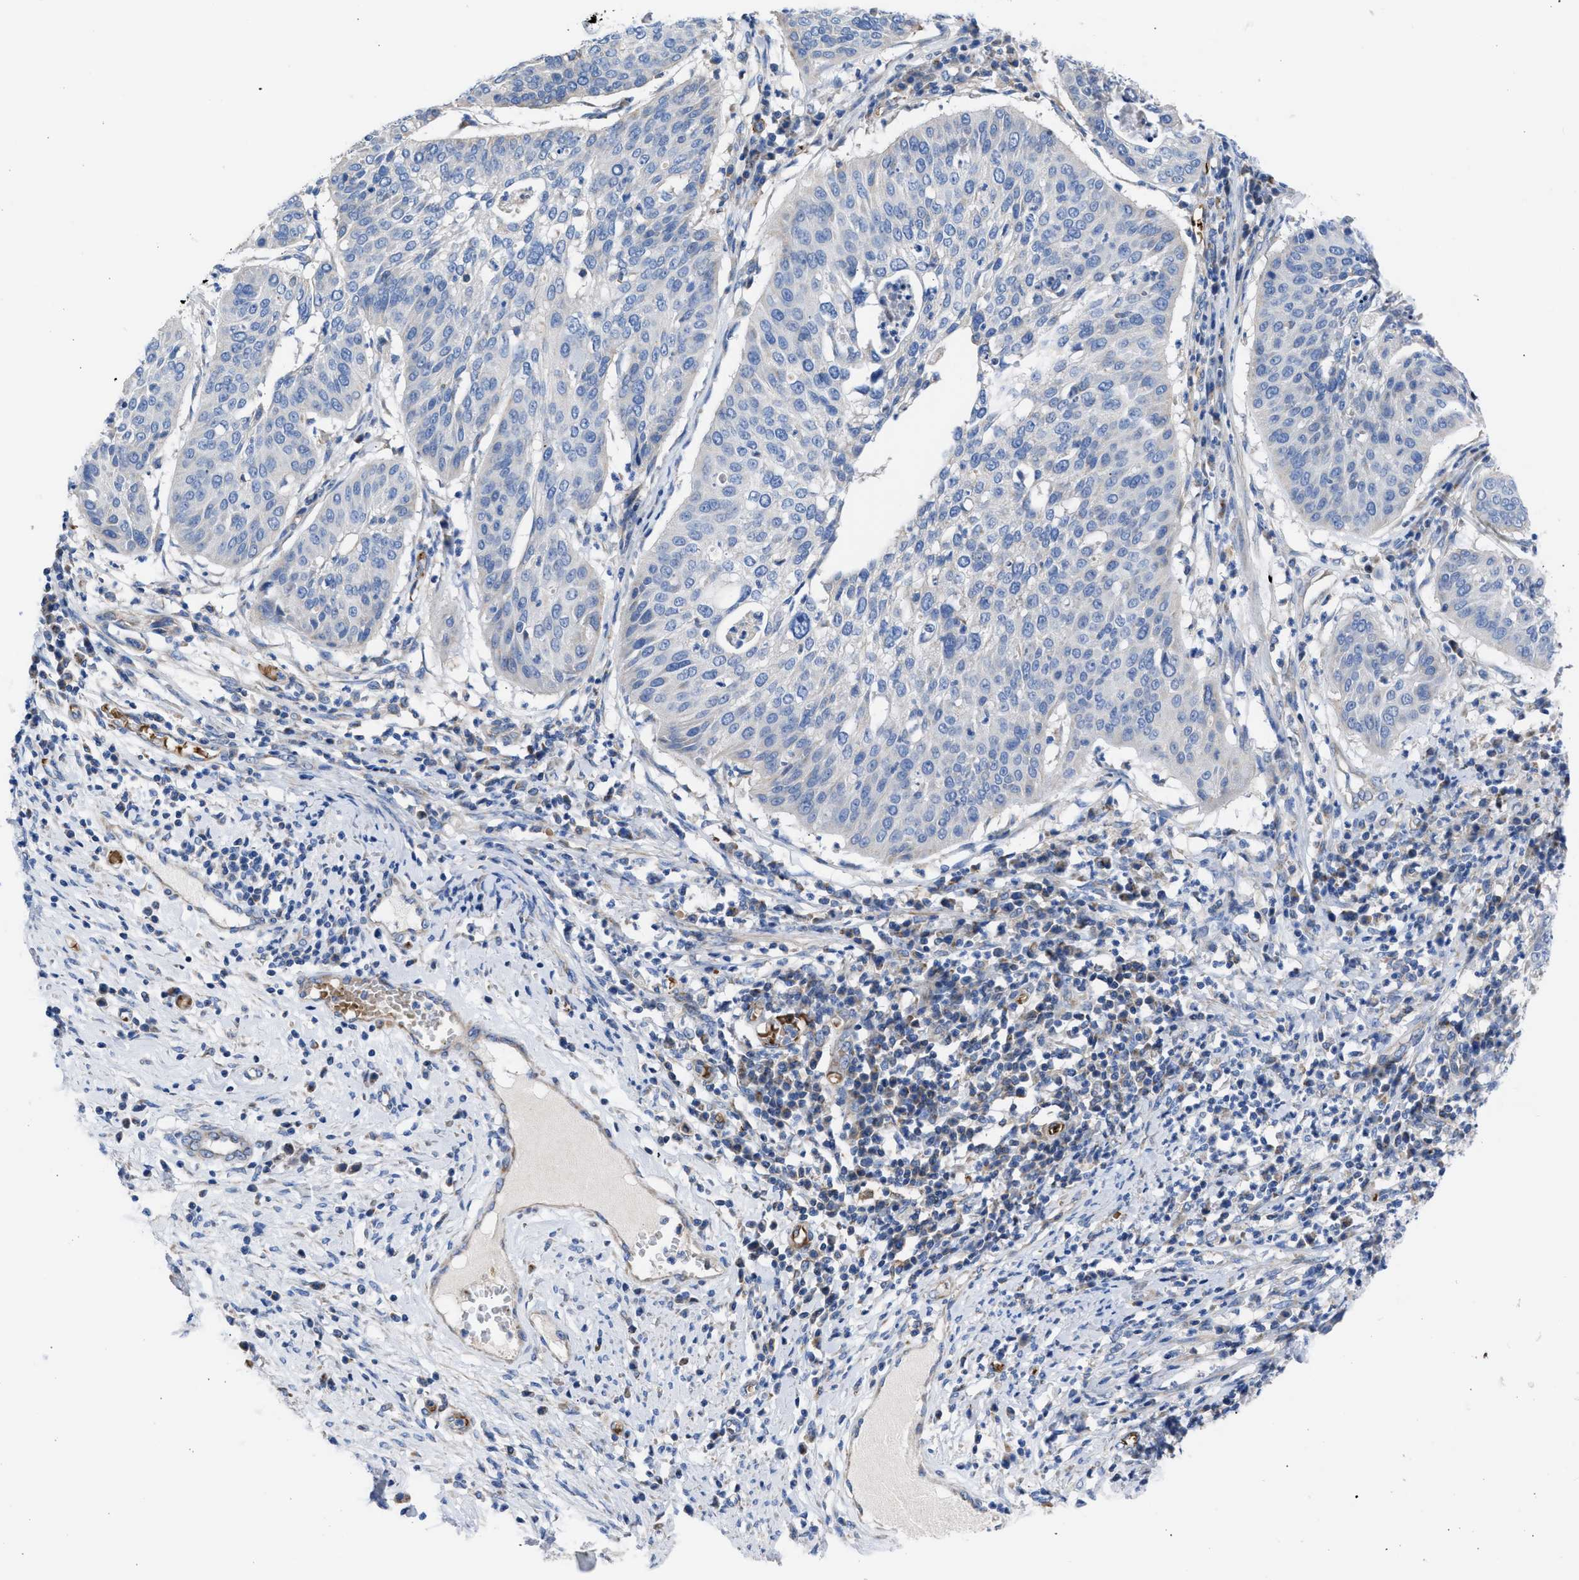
{"staining": {"intensity": "negative", "quantity": "none", "location": "none"}, "tissue": "cervical cancer", "cell_type": "Tumor cells", "image_type": "cancer", "snomed": [{"axis": "morphology", "description": "Normal tissue, NOS"}, {"axis": "morphology", "description": "Squamous cell carcinoma, NOS"}, {"axis": "topography", "description": "Cervix"}], "caption": "An image of human cervical cancer (squamous cell carcinoma) is negative for staining in tumor cells. (DAB (3,3'-diaminobenzidine) IHC, high magnification).", "gene": "BTG3", "patient": {"sex": "female", "age": 39}}